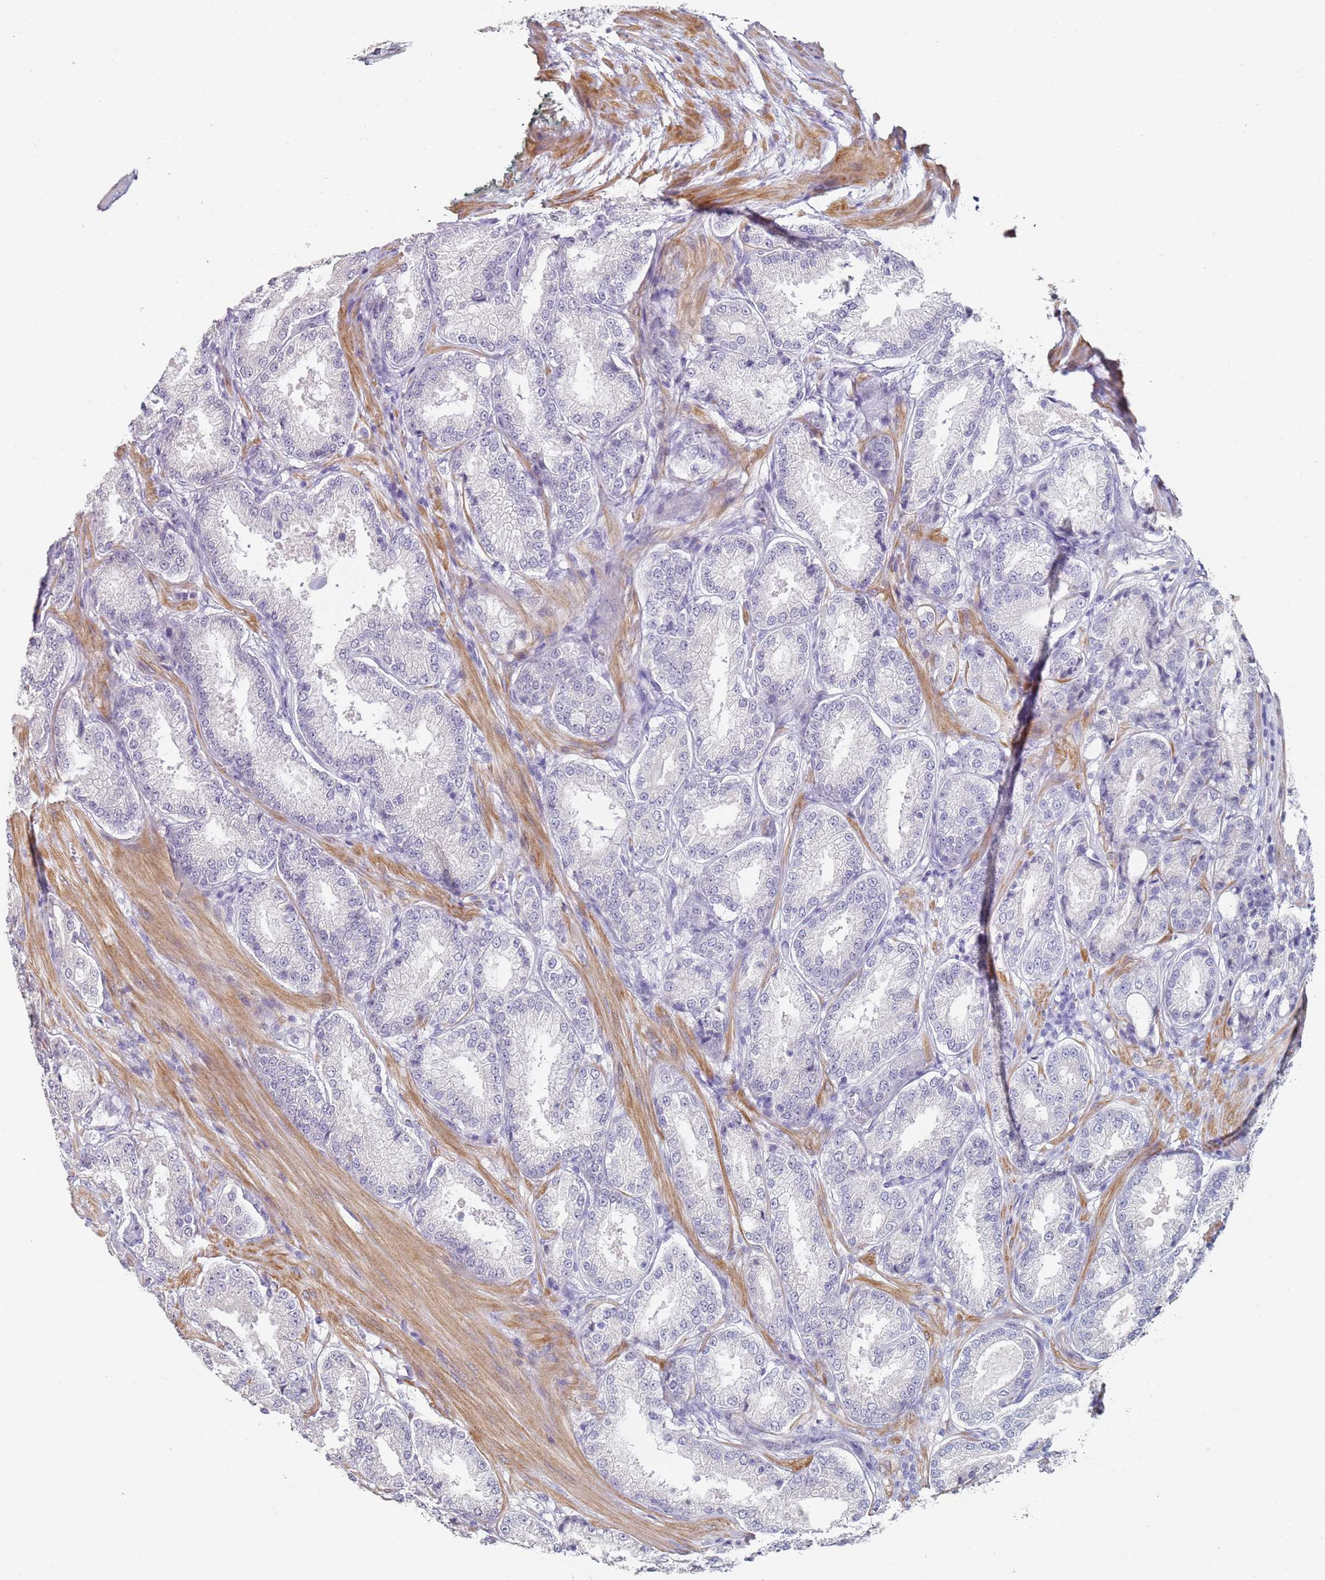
{"staining": {"intensity": "negative", "quantity": "none", "location": "none"}, "tissue": "prostate cancer", "cell_type": "Tumor cells", "image_type": "cancer", "snomed": [{"axis": "morphology", "description": "Adenocarcinoma, Low grade"}, {"axis": "topography", "description": "Prostate"}], "caption": "Immunohistochemistry (IHC) photomicrograph of neoplastic tissue: human prostate cancer (low-grade adenocarcinoma) stained with DAB (3,3'-diaminobenzidine) reveals no significant protein positivity in tumor cells.", "gene": "DNAH11", "patient": {"sex": "male", "age": 59}}